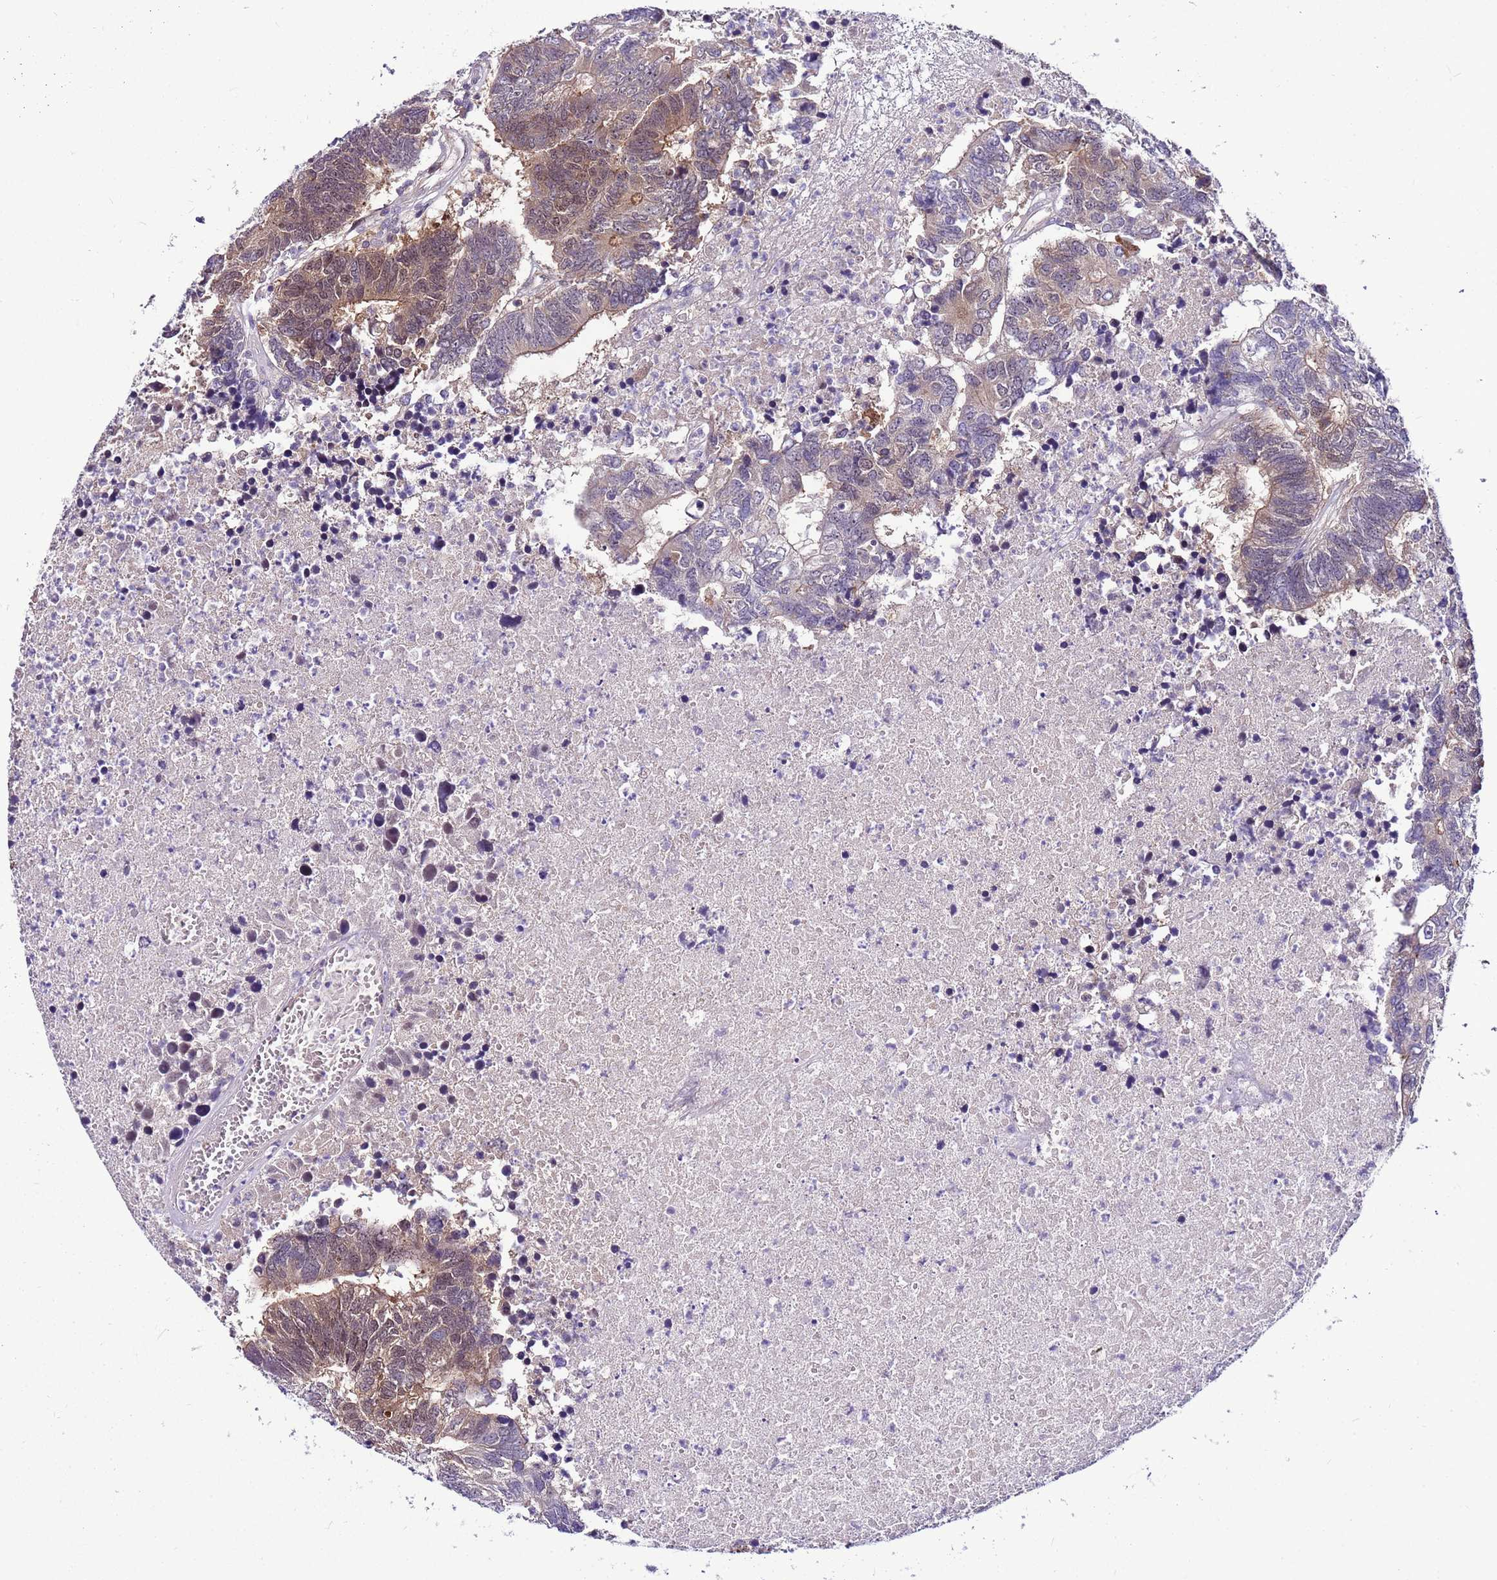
{"staining": {"intensity": "moderate", "quantity": "25%-75%", "location": "cytoplasmic/membranous,nuclear"}, "tissue": "colorectal cancer", "cell_type": "Tumor cells", "image_type": "cancer", "snomed": [{"axis": "morphology", "description": "Adenocarcinoma, NOS"}, {"axis": "topography", "description": "Colon"}], "caption": "High-magnification brightfield microscopy of colorectal cancer (adenocarcinoma) stained with DAB (3,3'-diaminobenzidine) (brown) and counterstained with hematoxylin (blue). tumor cells exhibit moderate cytoplasmic/membranous and nuclear positivity is present in approximately25%-75% of cells.", "gene": "POLE3", "patient": {"sex": "female", "age": 48}}